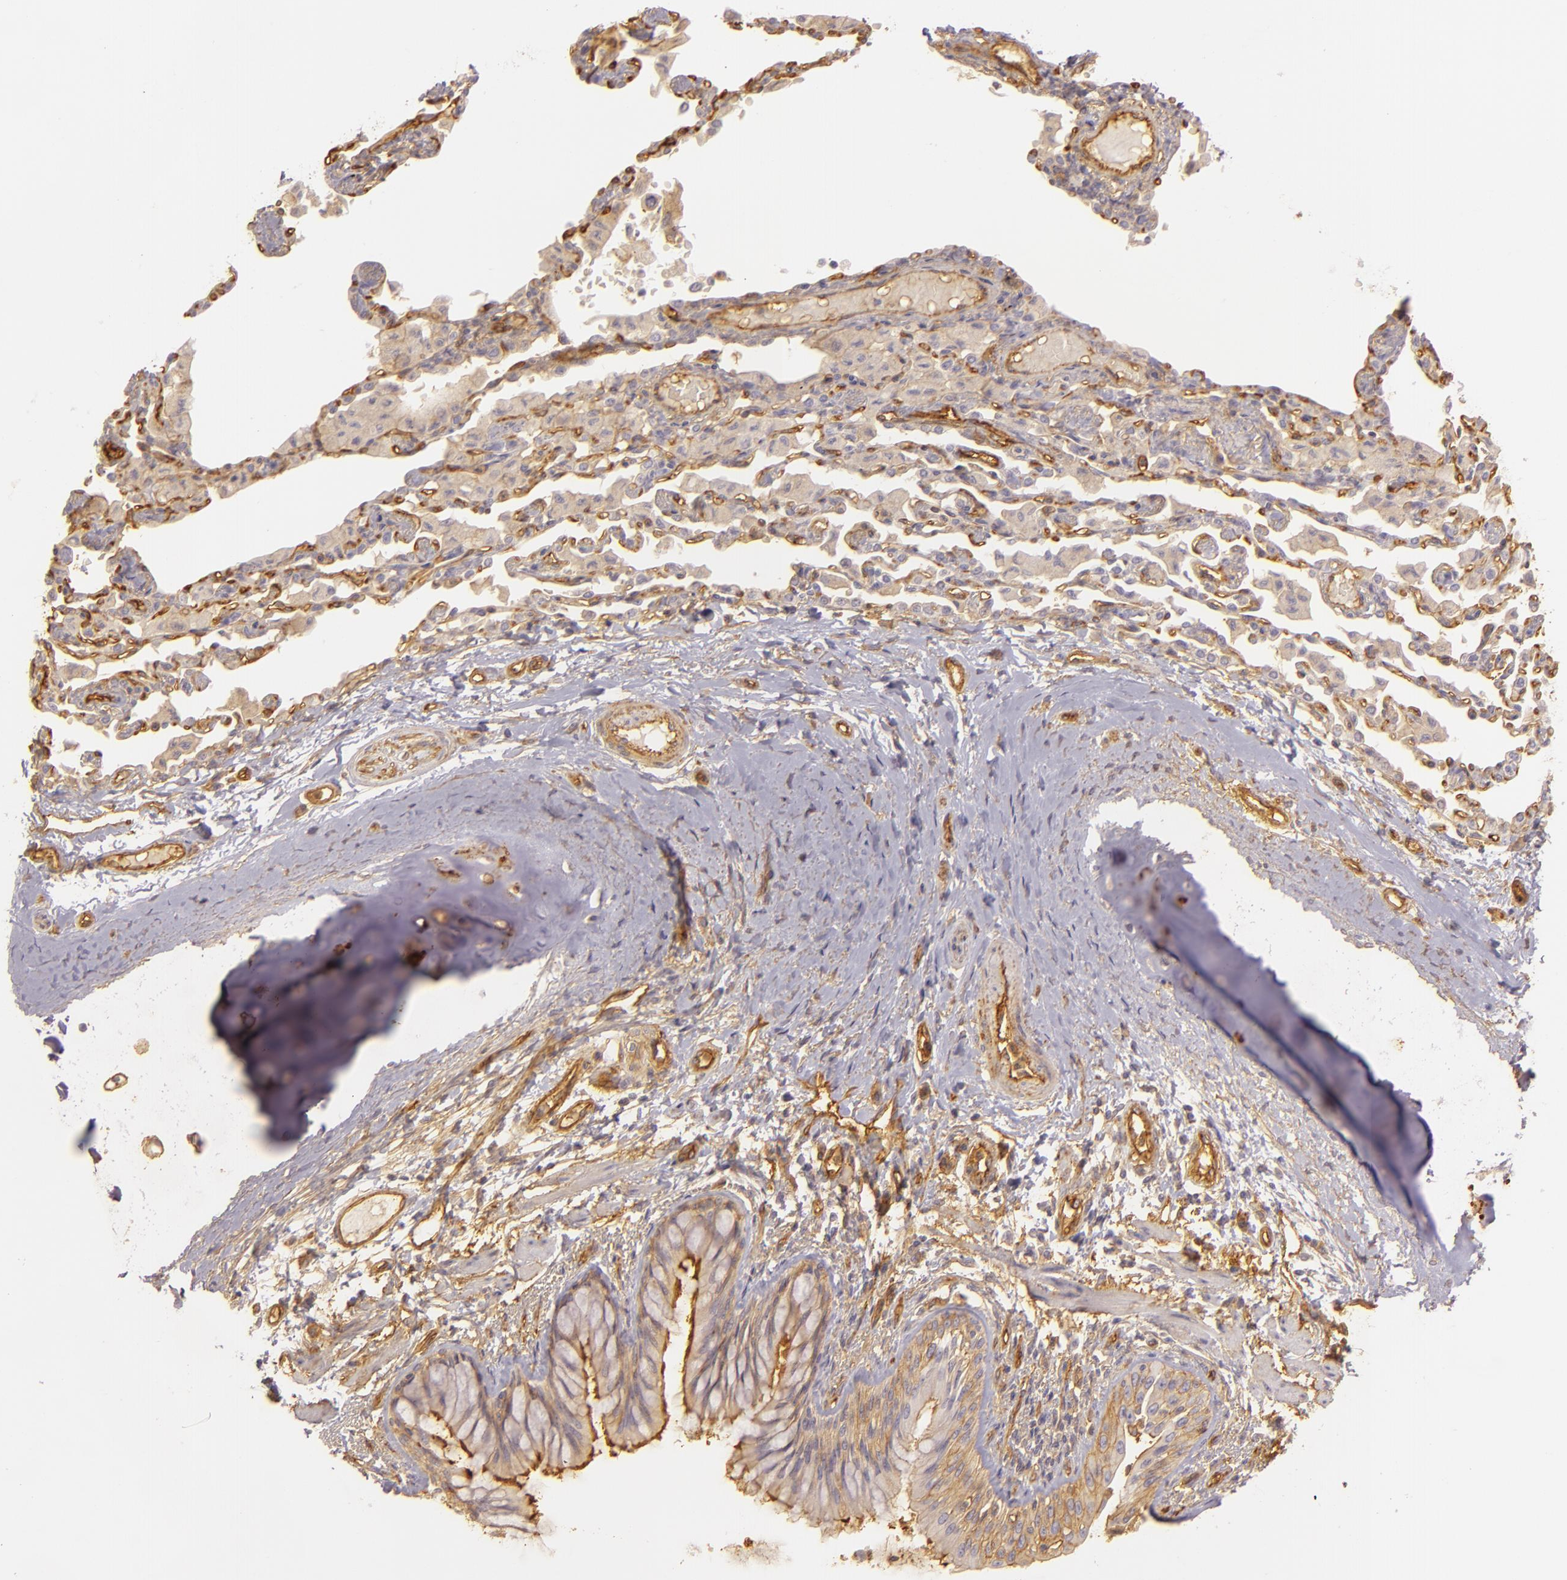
{"staining": {"intensity": "weak", "quantity": ">75%", "location": "cytoplasmic/membranous"}, "tissue": "bronchus", "cell_type": "Respiratory epithelial cells", "image_type": "normal", "snomed": [{"axis": "morphology", "description": "Normal tissue, NOS"}, {"axis": "topography", "description": "Cartilage tissue"}, {"axis": "topography", "description": "Bronchus"}, {"axis": "topography", "description": "Lung"}, {"axis": "topography", "description": "Peripheral nerve tissue"}], "caption": "Human bronchus stained with a brown dye reveals weak cytoplasmic/membranous positive staining in approximately >75% of respiratory epithelial cells.", "gene": "CD59", "patient": {"sex": "female", "age": 49}}